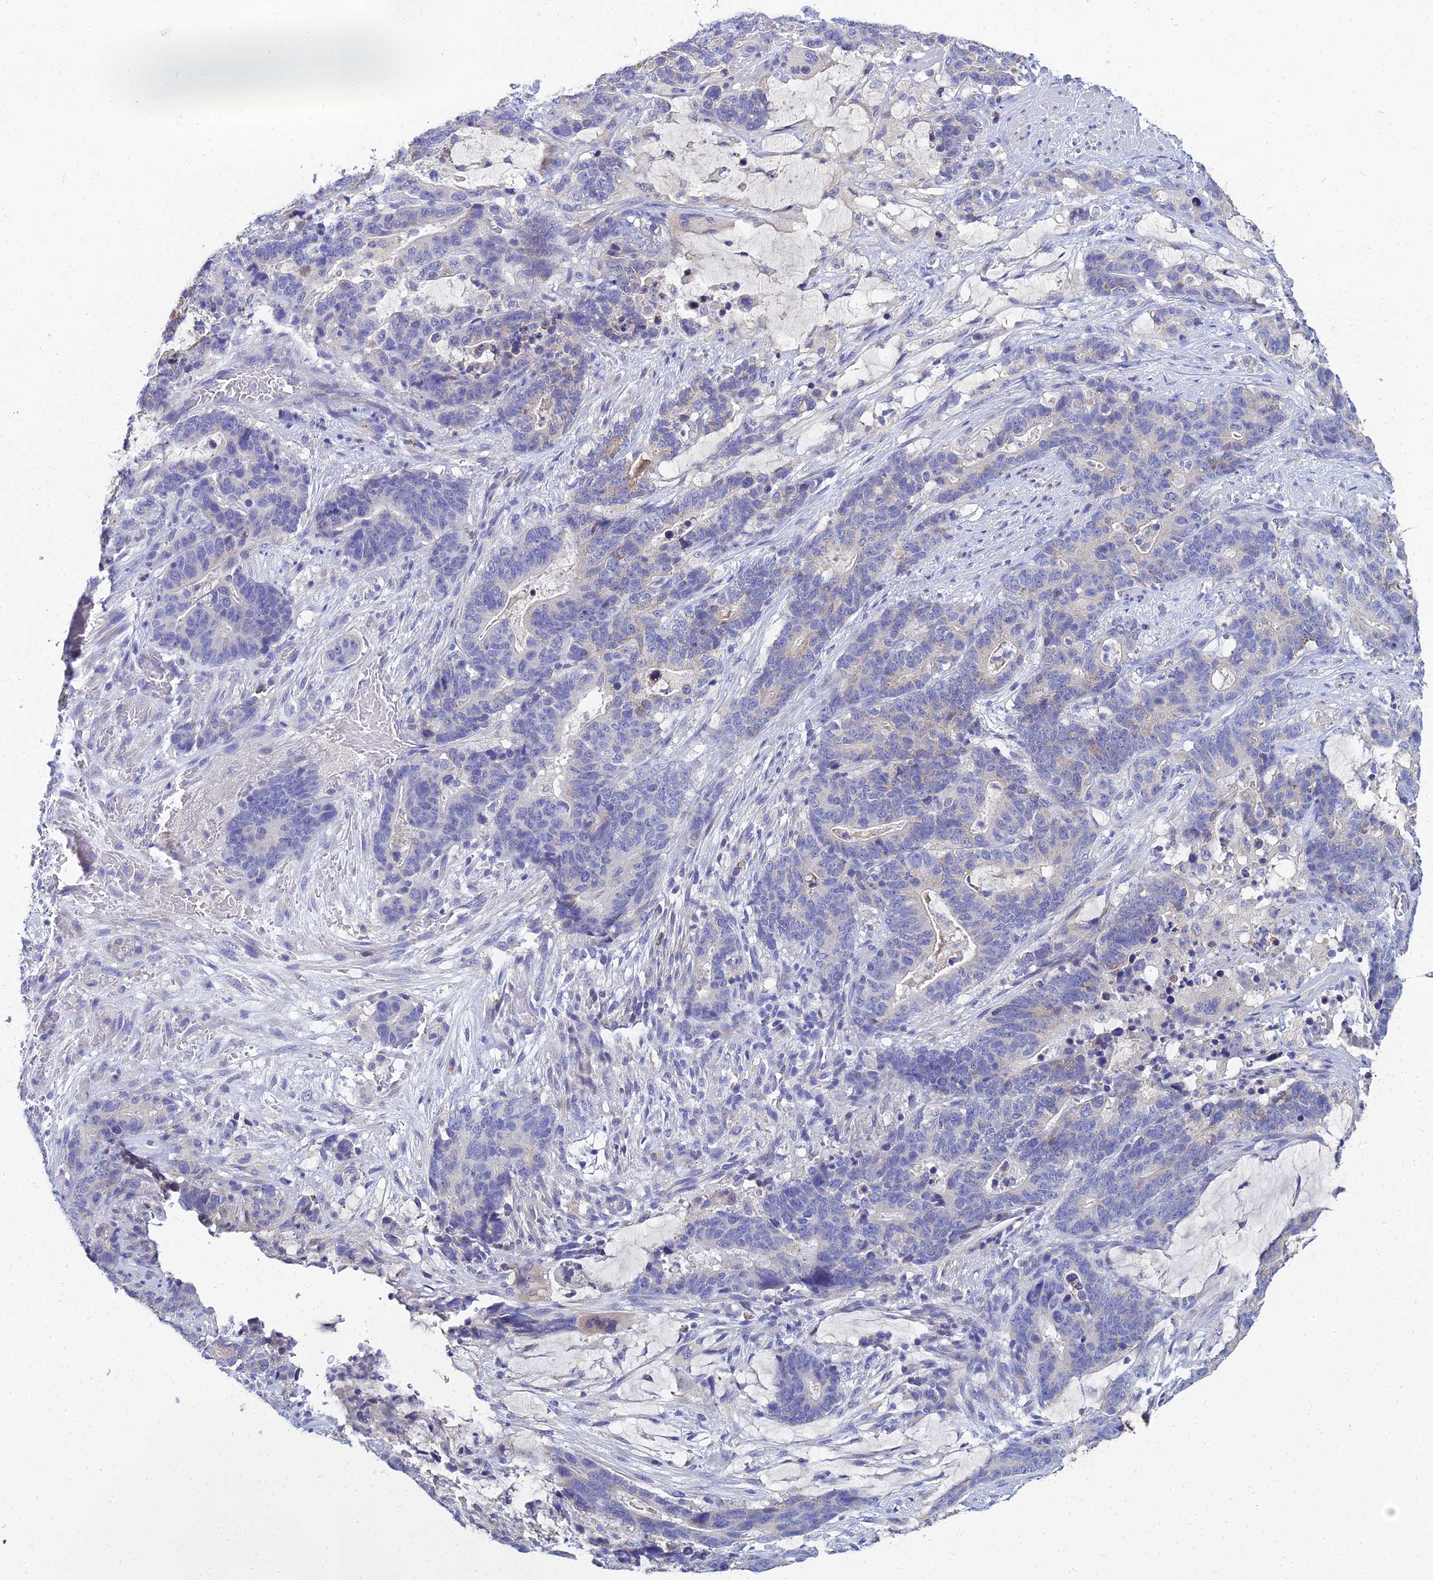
{"staining": {"intensity": "negative", "quantity": "none", "location": "none"}, "tissue": "stomach cancer", "cell_type": "Tumor cells", "image_type": "cancer", "snomed": [{"axis": "morphology", "description": "Adenocarcinoma, NOS"}, {"axis": "topography", "description": "Stomach"}], "caption": "Photomicrograph shows no protein positivity in tumor cells of stomach cancer (adenocarcinoma) tissue. (Brightfield microscopy of DAB (3,3'-diaminobenzidine) immunohistochemistry (IHC) at high magnification).", "gene": "NPY", "patient": {"sex": "female", "age": 76}}